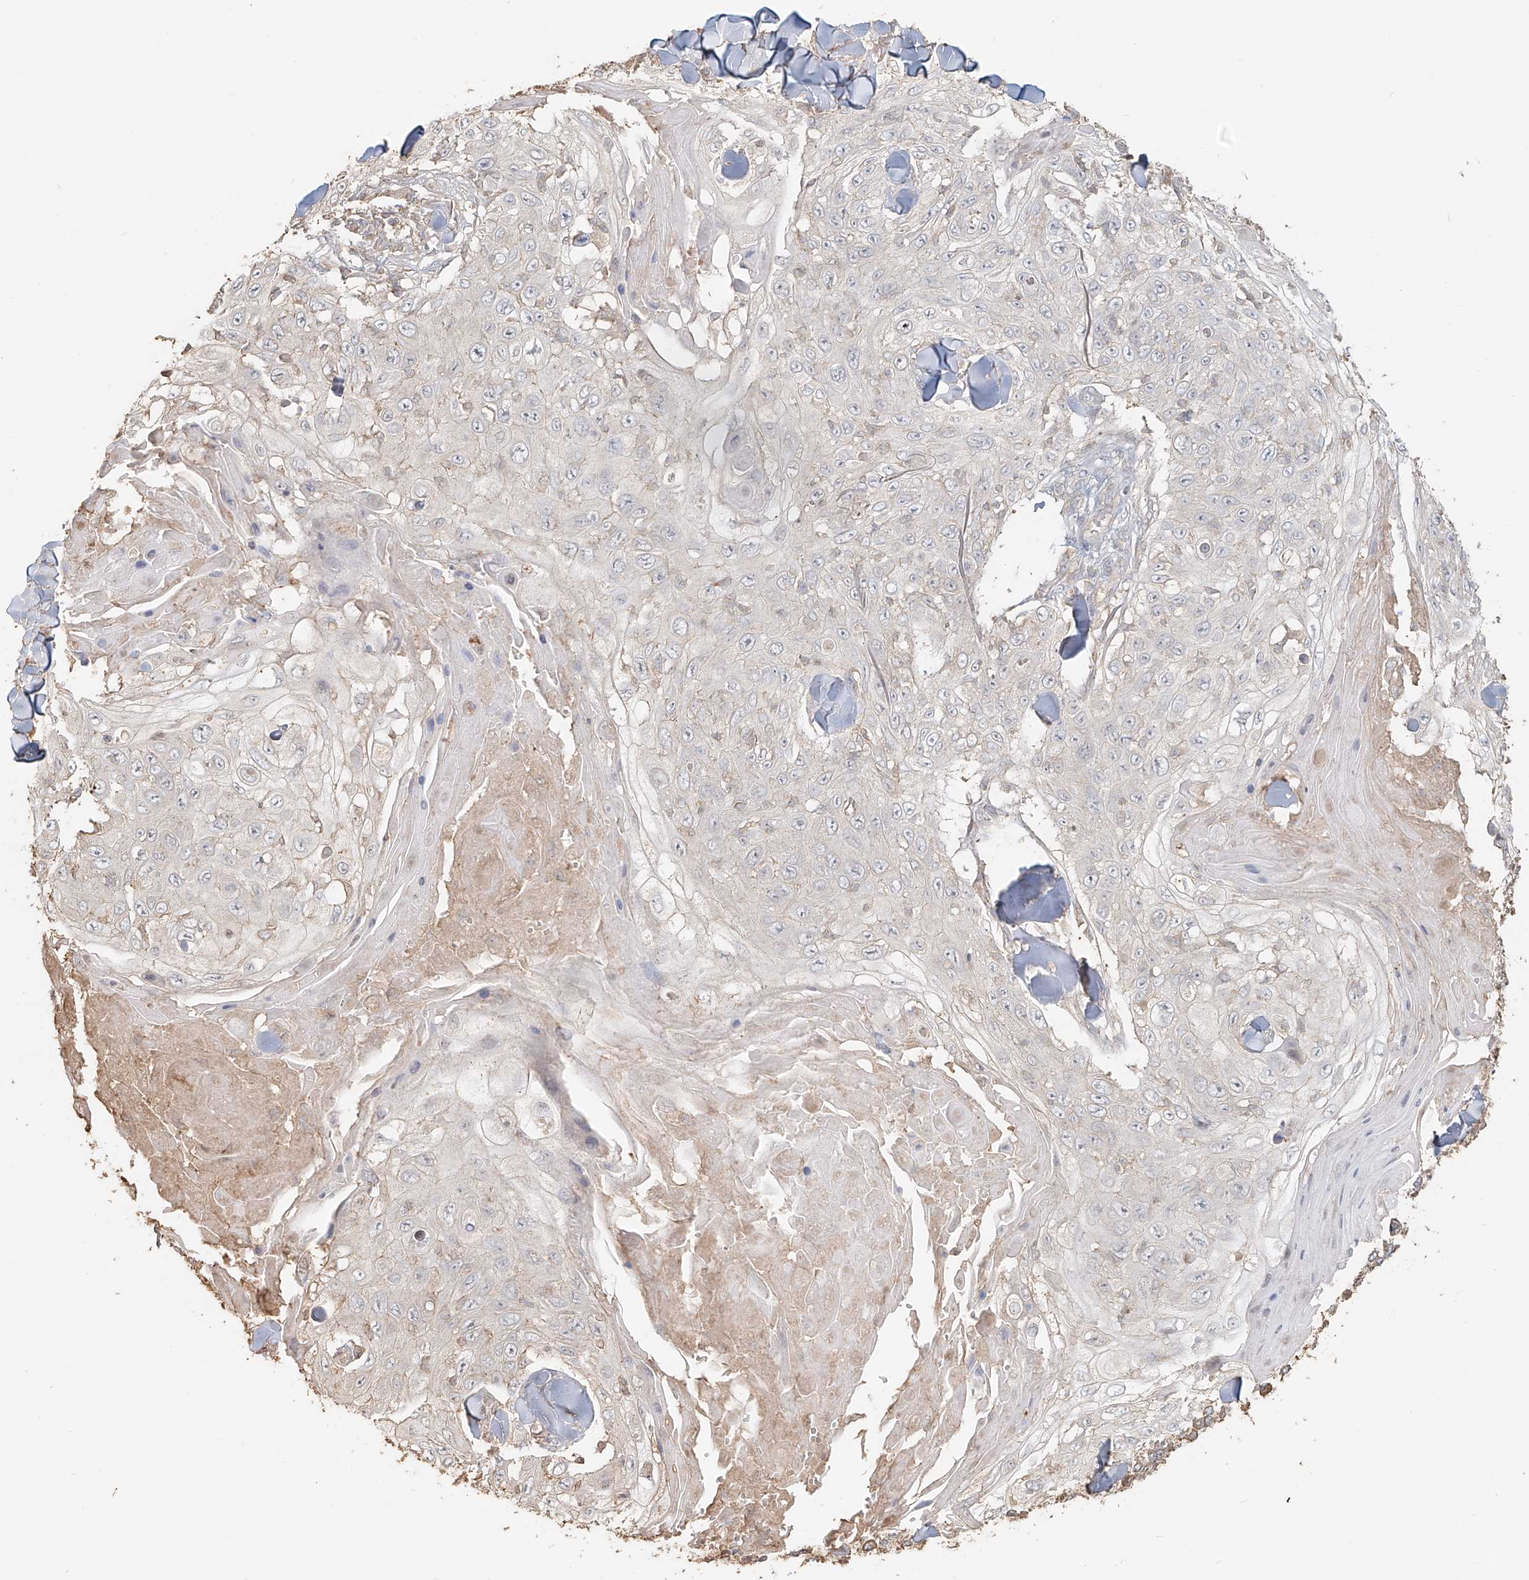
{"staining": {"intensity": "negative", "quantity": "none", "location": "none"}, "tissue": "skin cancer", "cell_type": "Tumor cells", "image_type": "cancer", "snomed": [{"axis": "morphology", "description": "Squamous cell carcinoma, NOS"}, {"axis": "topography", "description": "Skin"}], "caption": "Immunohistochemical staining of human skin cancer (squamous cell carcinoma) demonstrates no significant positivity in tumor cells.", "gene": "NPHS1", "patient": {"sex": "male", "age": 86}}